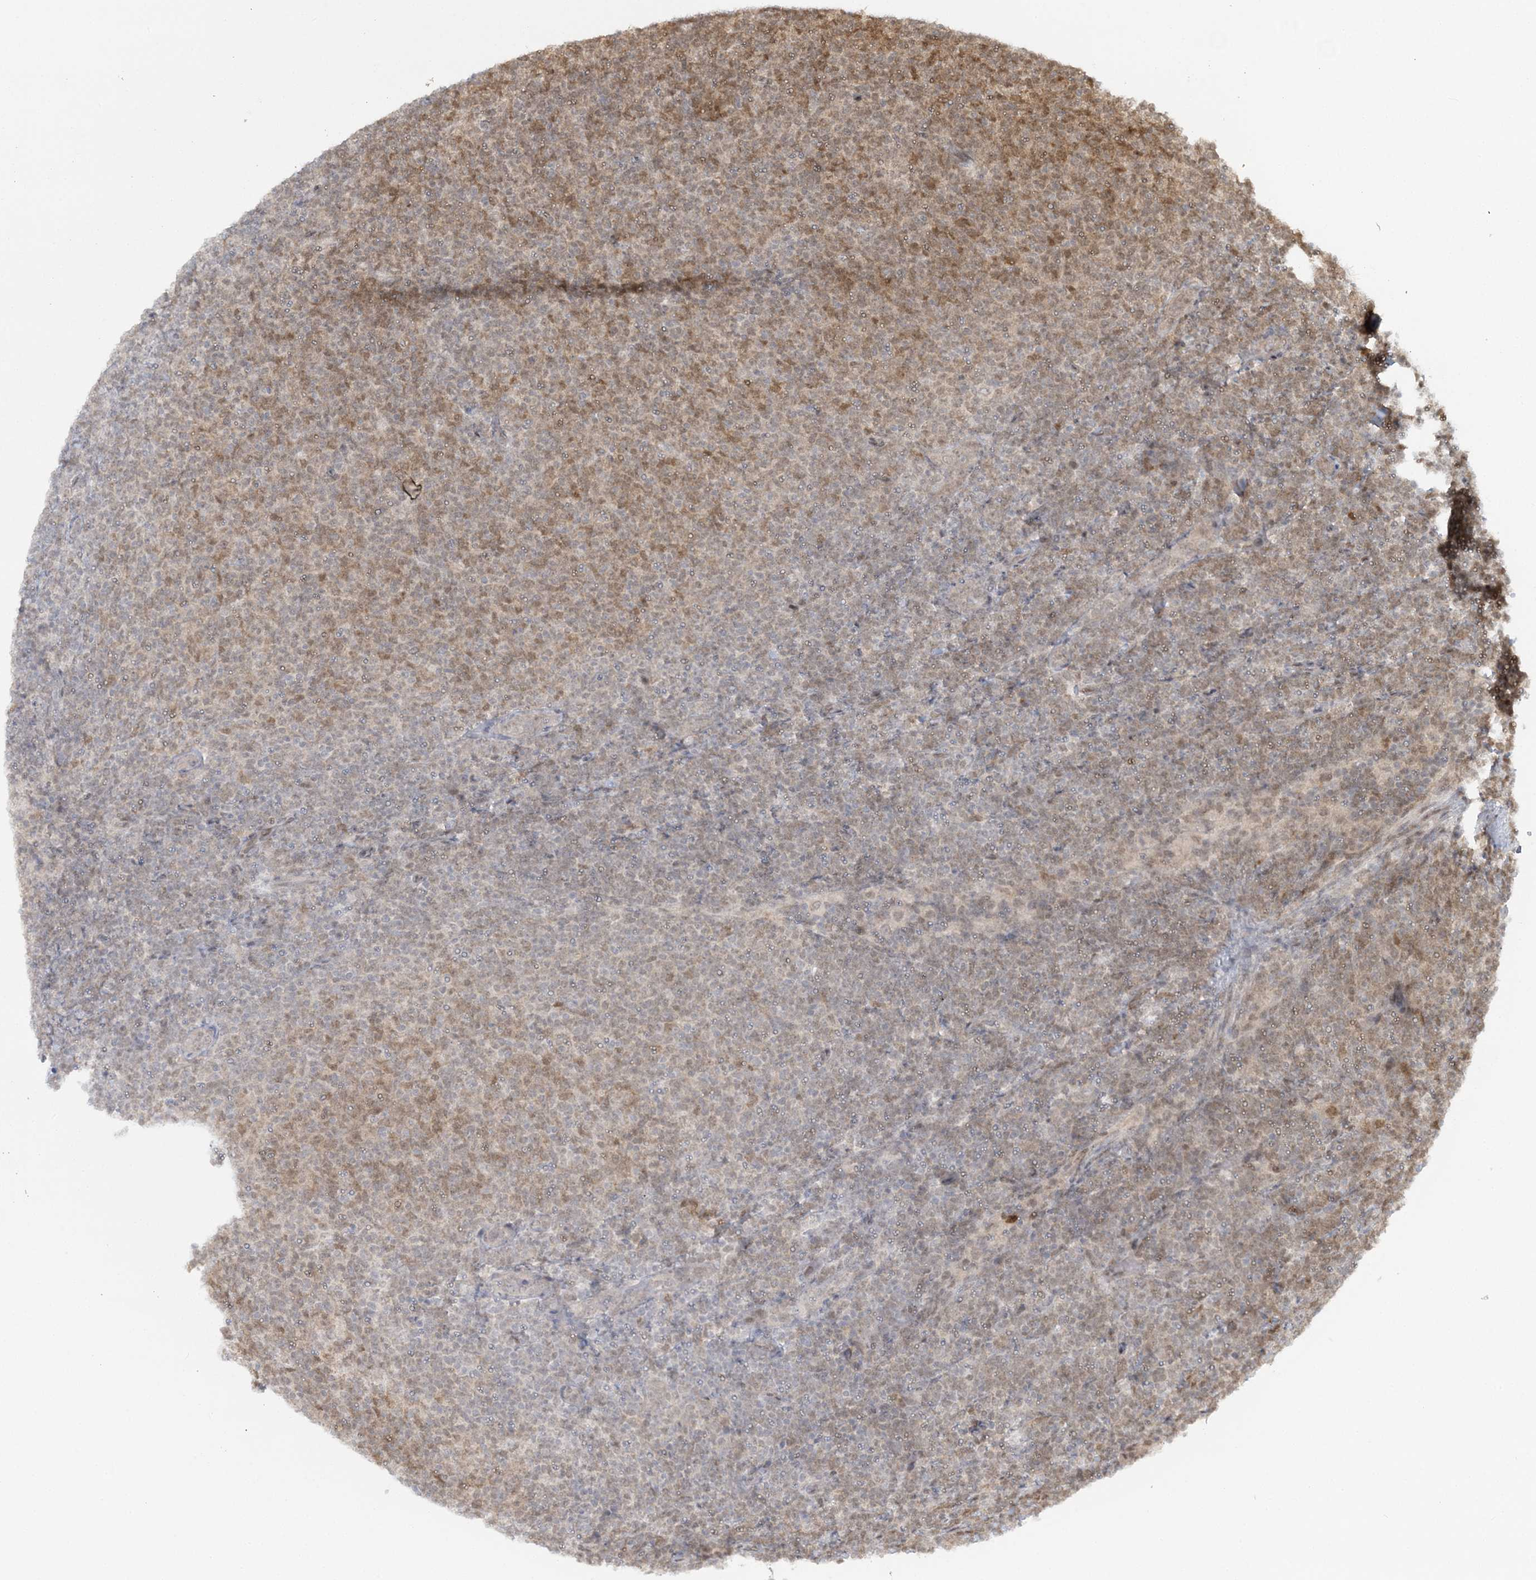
{"staining": {"intensity": "moderate", "quantity": "25%-75%", "location": "cytoplasmic/membranous,nuclear"}, "tissue": "lymphoma", "cell_type": "Tumor cells", "image_type": "cancer", "snomed": [{"axis": "morphology", "description": "Malignant lymphoma, non-Hodgkin's type, Low grade"}, {"axis": "topography", "description": "Lymph node"}], "caption": "Low-grade malignant lymphoma, non-Hodgkin's type stained with a brown dye demonstrates moderate cytoplasmic/membranous and nuclear positive expression in about 25%-75% of tumor cells.", "gene": "ZFAND6", "patient": {"sex": "male", "age": 66}}